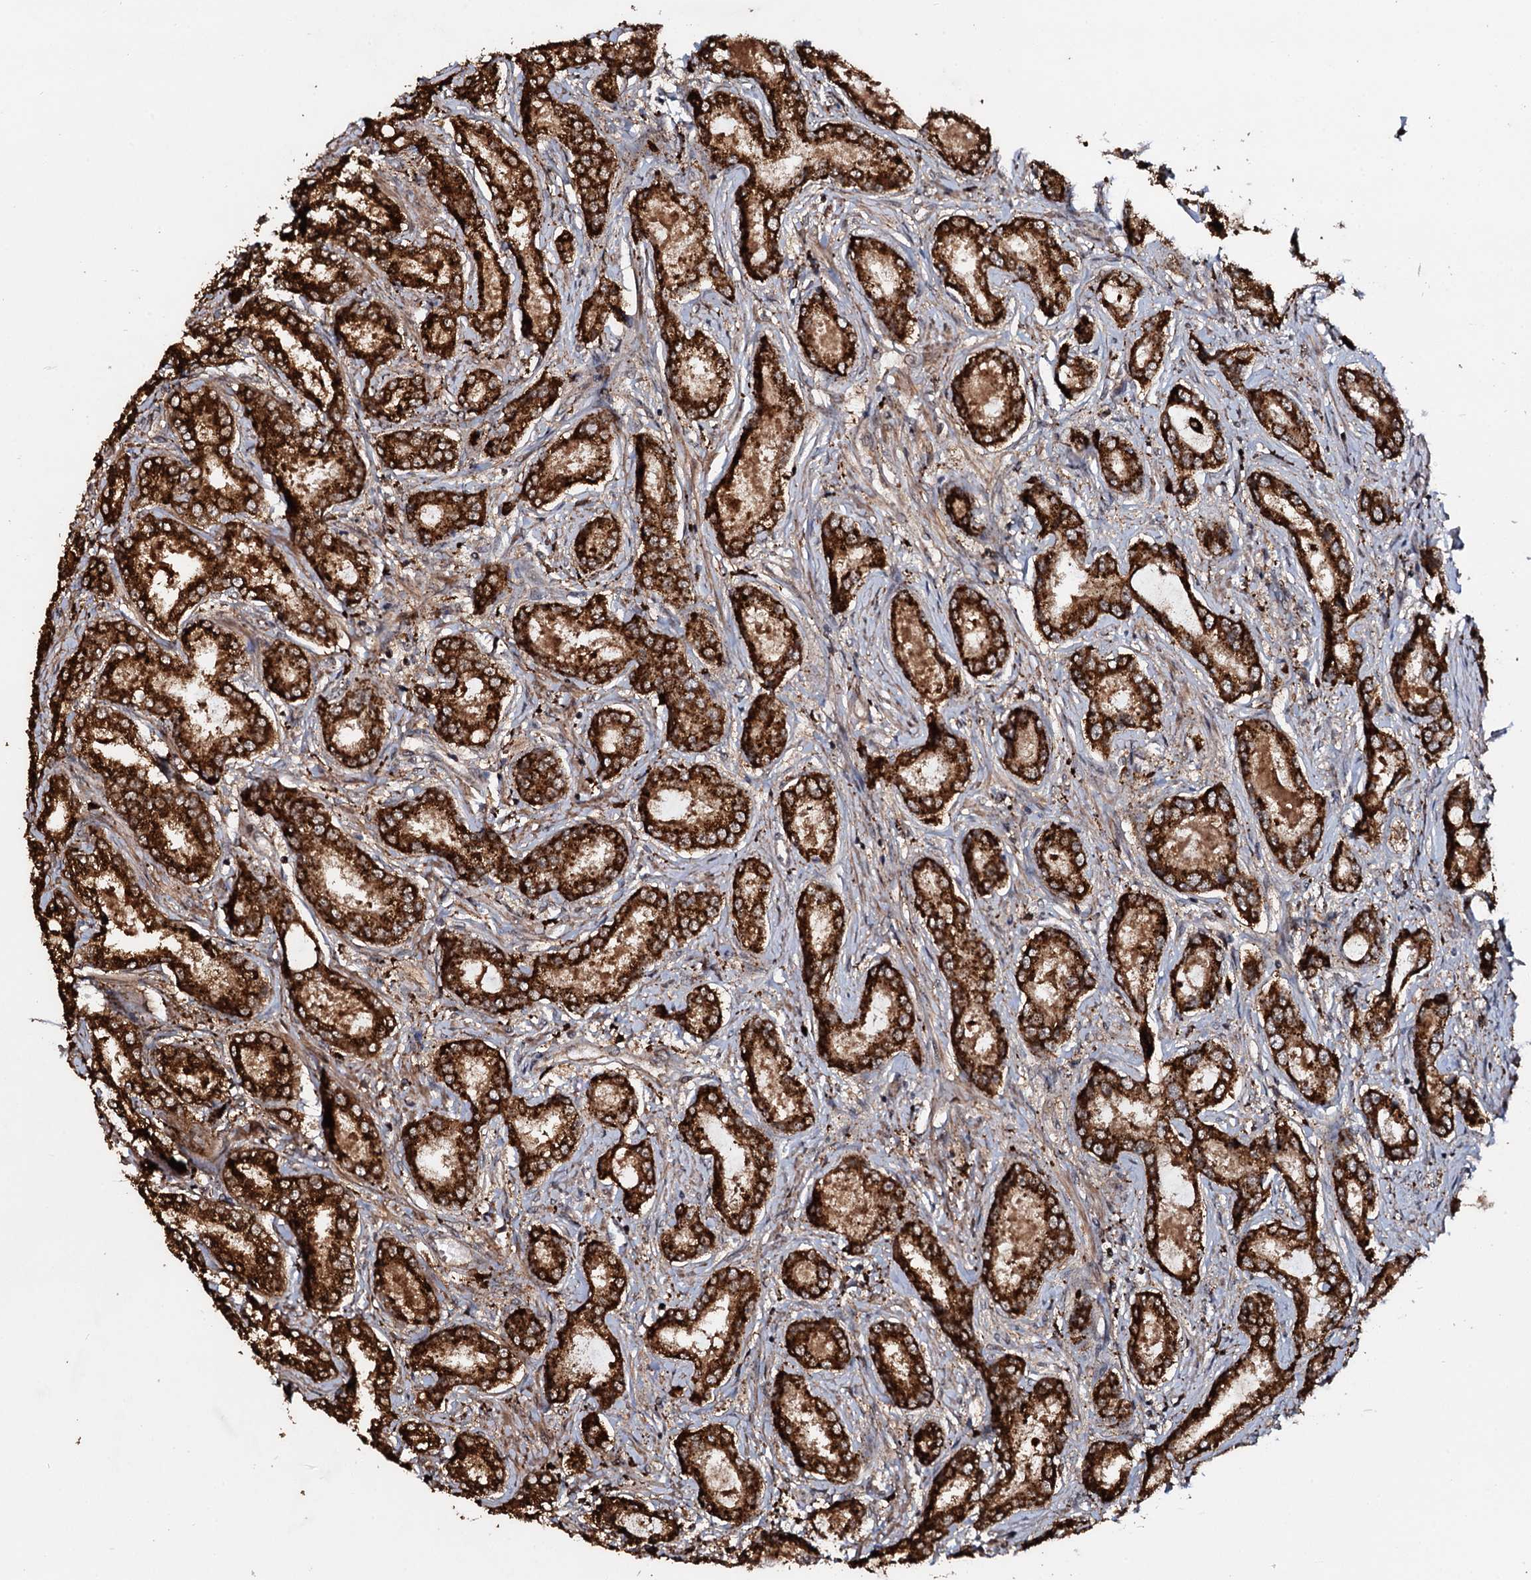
{"staining": {"intensity": "strong", "quantity": ">75%", "location": "cytoplasmic/membranous"}, "tissue": "prostate cancer", "cell_type": "Tumor cells", "image_type": "cancer", "snomed": [{"axis": "morphology", "description": "Adenocarcinoma, Low grade"}, {"axis": "topography", "description": "Prostate"}], "caption": "Immunohistochemical staining of human prostate cancer demonstrates high levels of strong cytoplasmic/membranous expression in approximately >75% of tumor cells.", "gene": "CEP192", "patient": {"sex": "male", "age": 68}}